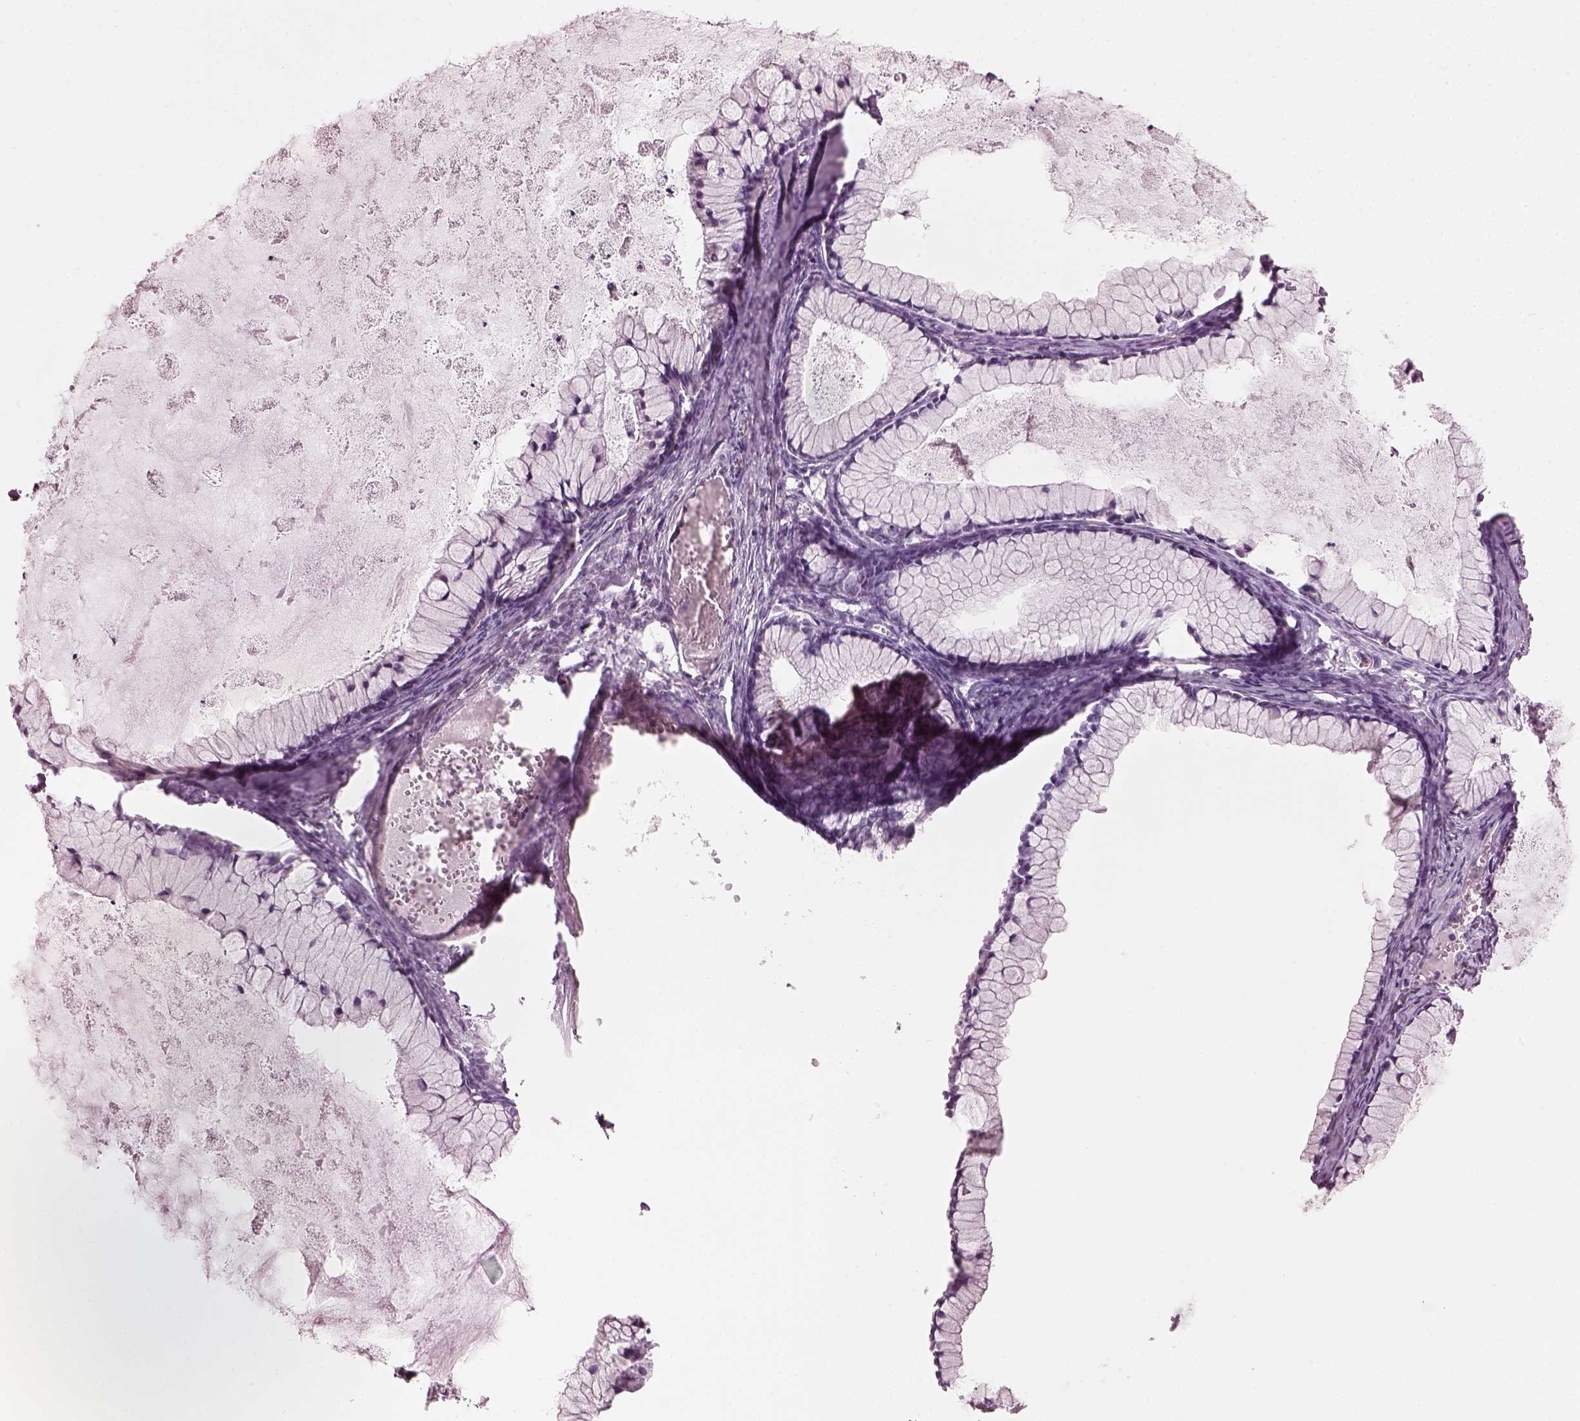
{"staining": {"intensity": "negative", "quantity": "none", "location": "none"}, "tissue": "ovarian cancer", "cell_type": "Tumor cells", "image_type": "cancer", "snomed": [{"axis": "morphology", "description": "Cystadenocarcinoma, mucinous, NOS"}, {"axis": "topography", "description": "Ovary"}], "caption": "This is an immunohistochemistry image of human ovarian mucinous cystadenocarcinoma. There is no expression in tumor cells.", "gene": "HYDIN", "patient": {"sex": "female", "age": 41}}